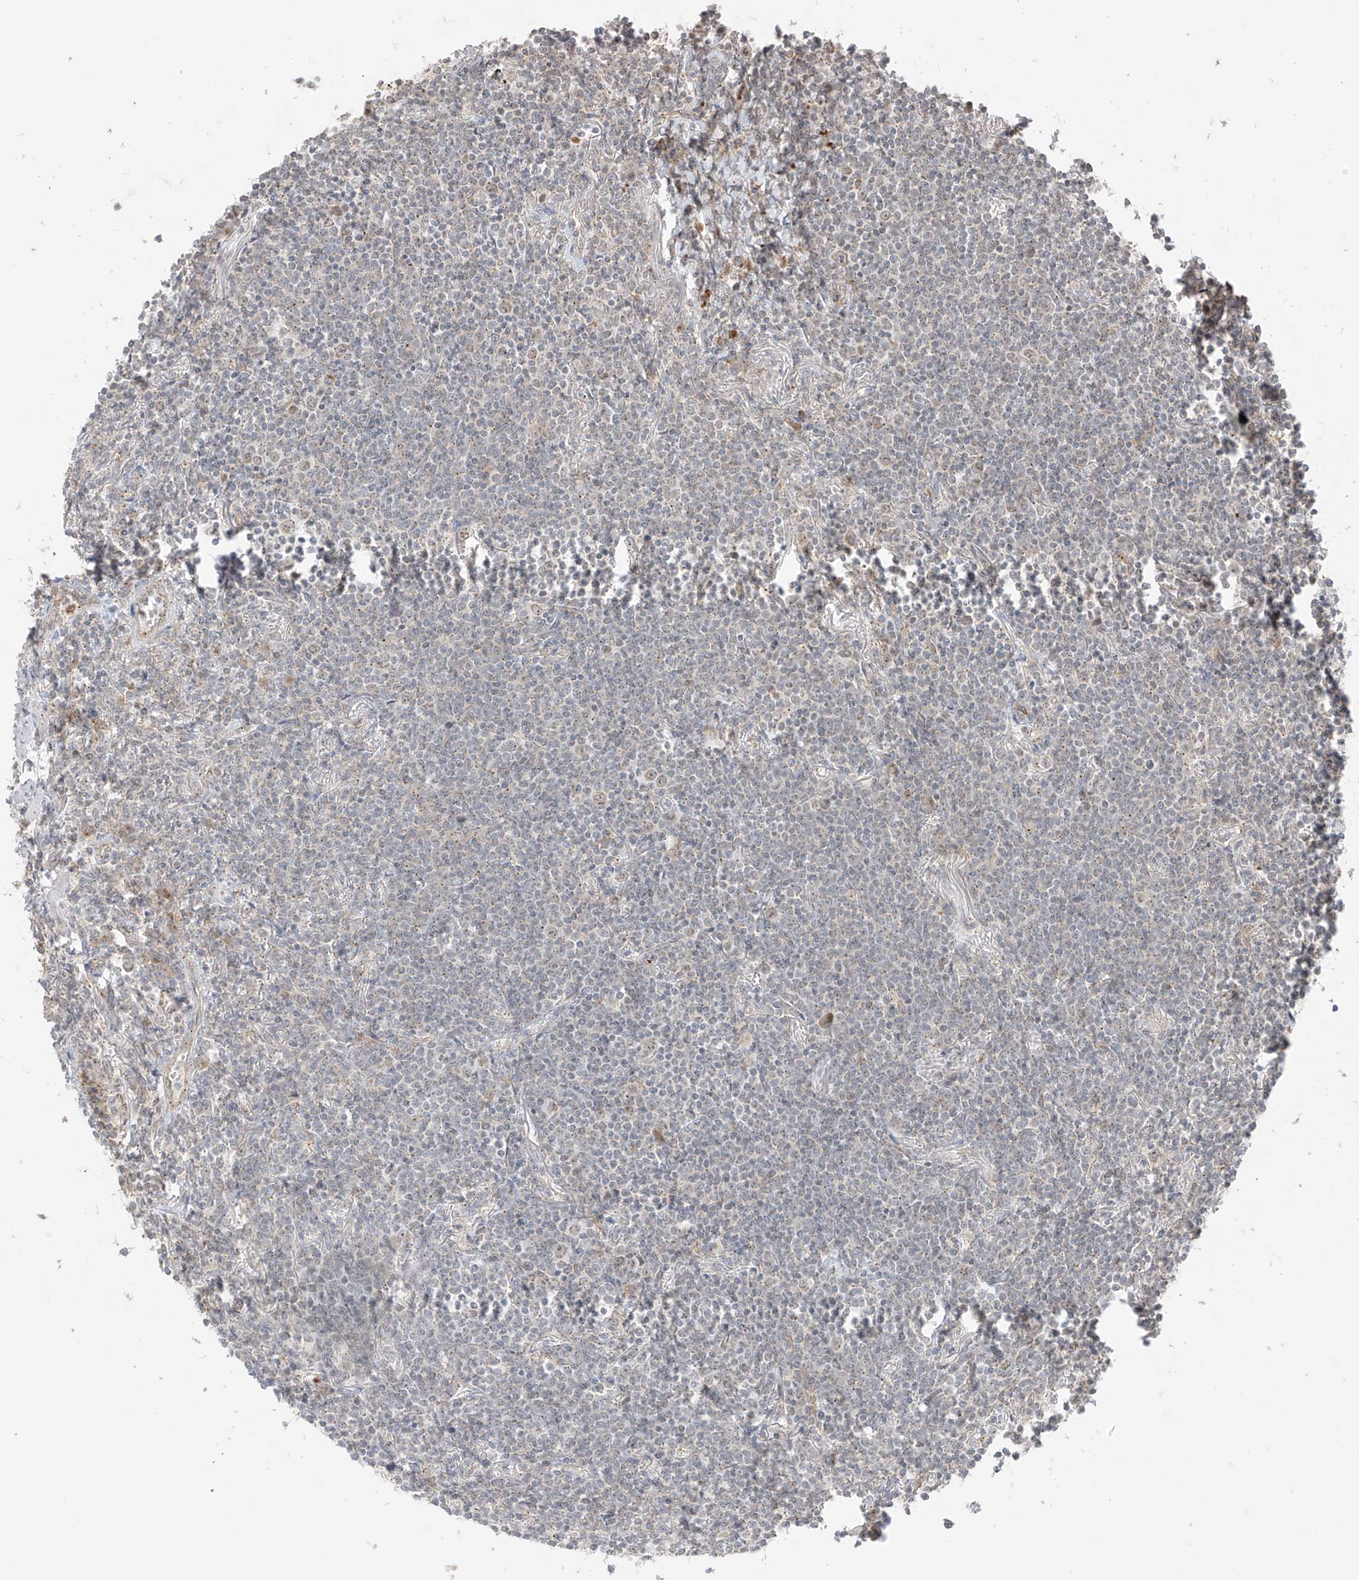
{"staining": {"intensity": "moderate", "quantity": "<25%", "location": "cytoplasmic/membranous"}, "tissue": "lymphoma", "cell_type": "Tumor cells", "image_type": "cancer", "snomed": [{"axis": "morphology", "description": "Malignant lymphoma, non-Hodgkin's type, Low grade"}, {"axis": "topography", "description": "Lung"}], "caption": "Immunohistochemical staining of human lymphoma reveals low levels of moderate cytoplasmic/membranous staining in about <25% of tumor cells. Immunohistochemistry (ihc) stains the protein of interest in brown and the nuclei are stained blue.", "gene": "N4BP3", "patient": {"sex": "female", "age": 71}}